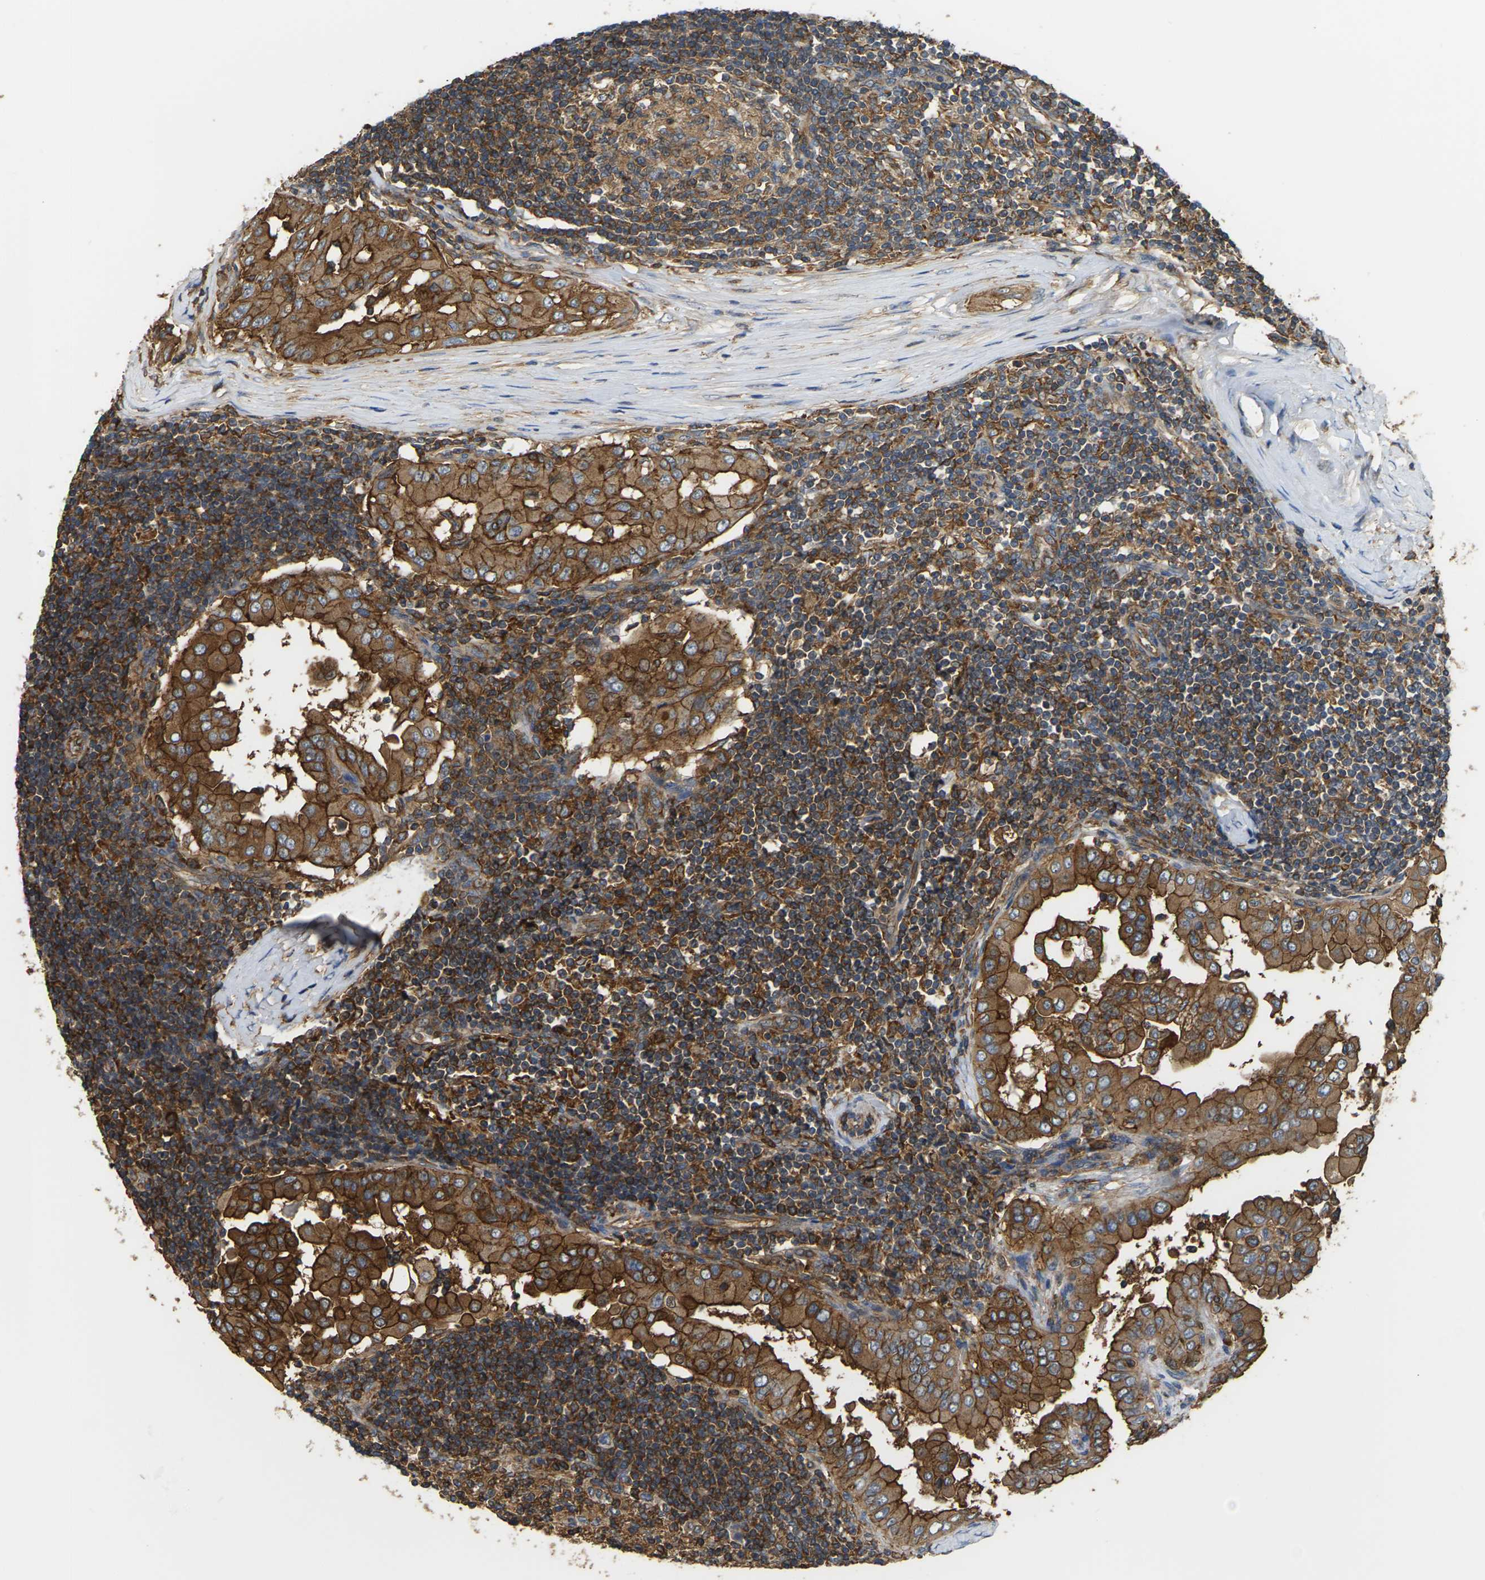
{"staining": {"intensity": "strong", "quantity": ">75%", "location": "cytoplasmic/membranous"}, "tissue": "thyroid cancer", "cell_type": "Tumor cells", "image_type": "cancer", "snomed": [{"axis": "morphology", "description": "Papillary adenocarcinoma, NOS"}, {"axis": "topography", "description": "Thyroid gland"}], "caption": "Protein expression by immunohistochemistry shows strong cytoplasmic/membranous expression in about >75% of tumor cells in thyroid papillary adenocarcinoma.", "gene": "IQGAP1", "patient": {"sex": "male", "age": 33}}